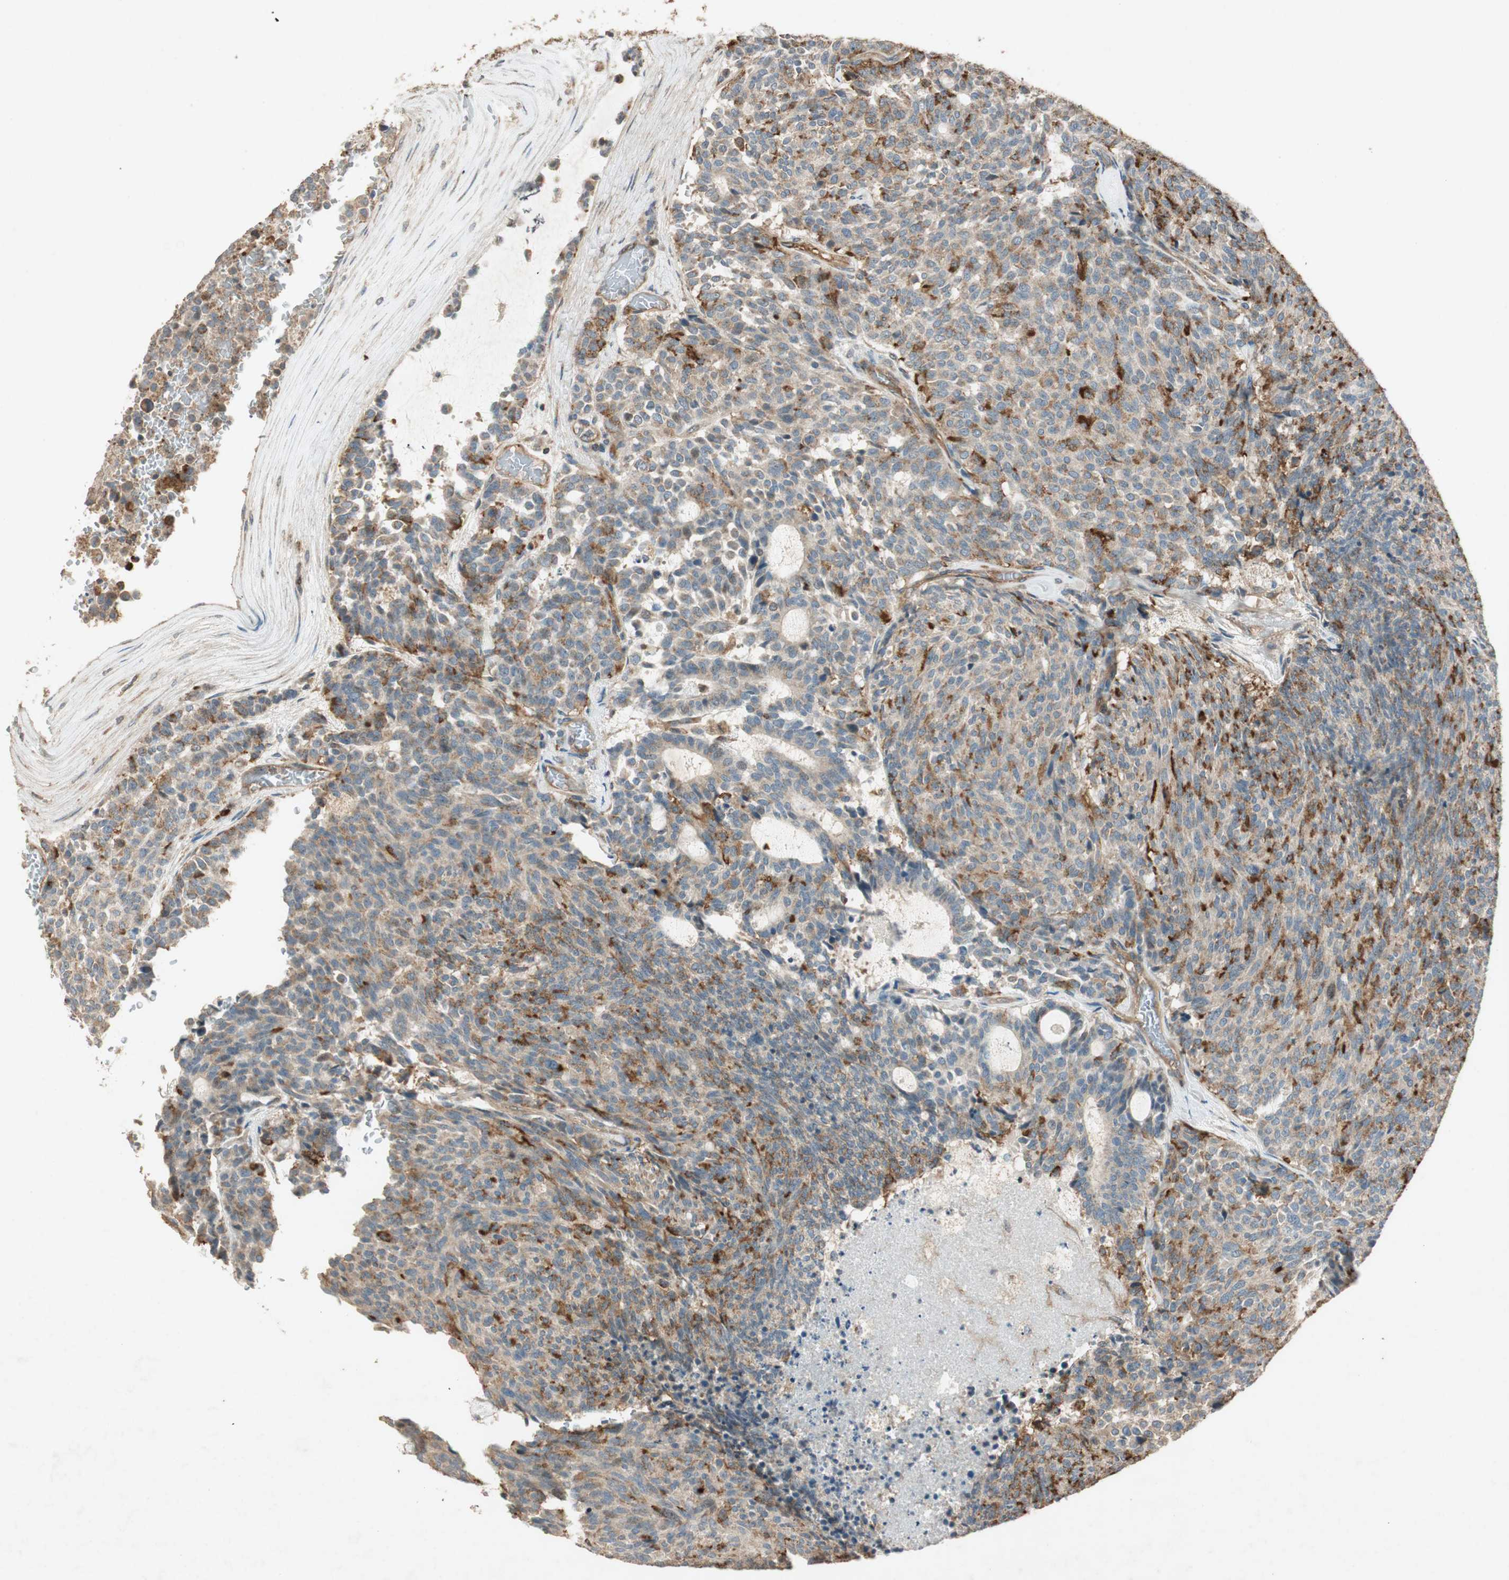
{"staining": {"intensity": "moderate", "quantity": ">75%", "location": "cytoplasmic/membranous"}, "tissue": "carcinoid", "cell_type": "Tumor cells", "image_type": "cancer", "snomed": [{"axis": "morphology", "description": "Carcinoid, malignant, NOS"}, {"axis": "topography", "description": "Pancreas"}], "caption": "Carcinoid (malignant) tissue demonstrates moderate cytoplasmic/membranous staining in about >75% of tumor cells", "gene": "BTN3A3", "patient": {"sex": "female", "age": 54}}